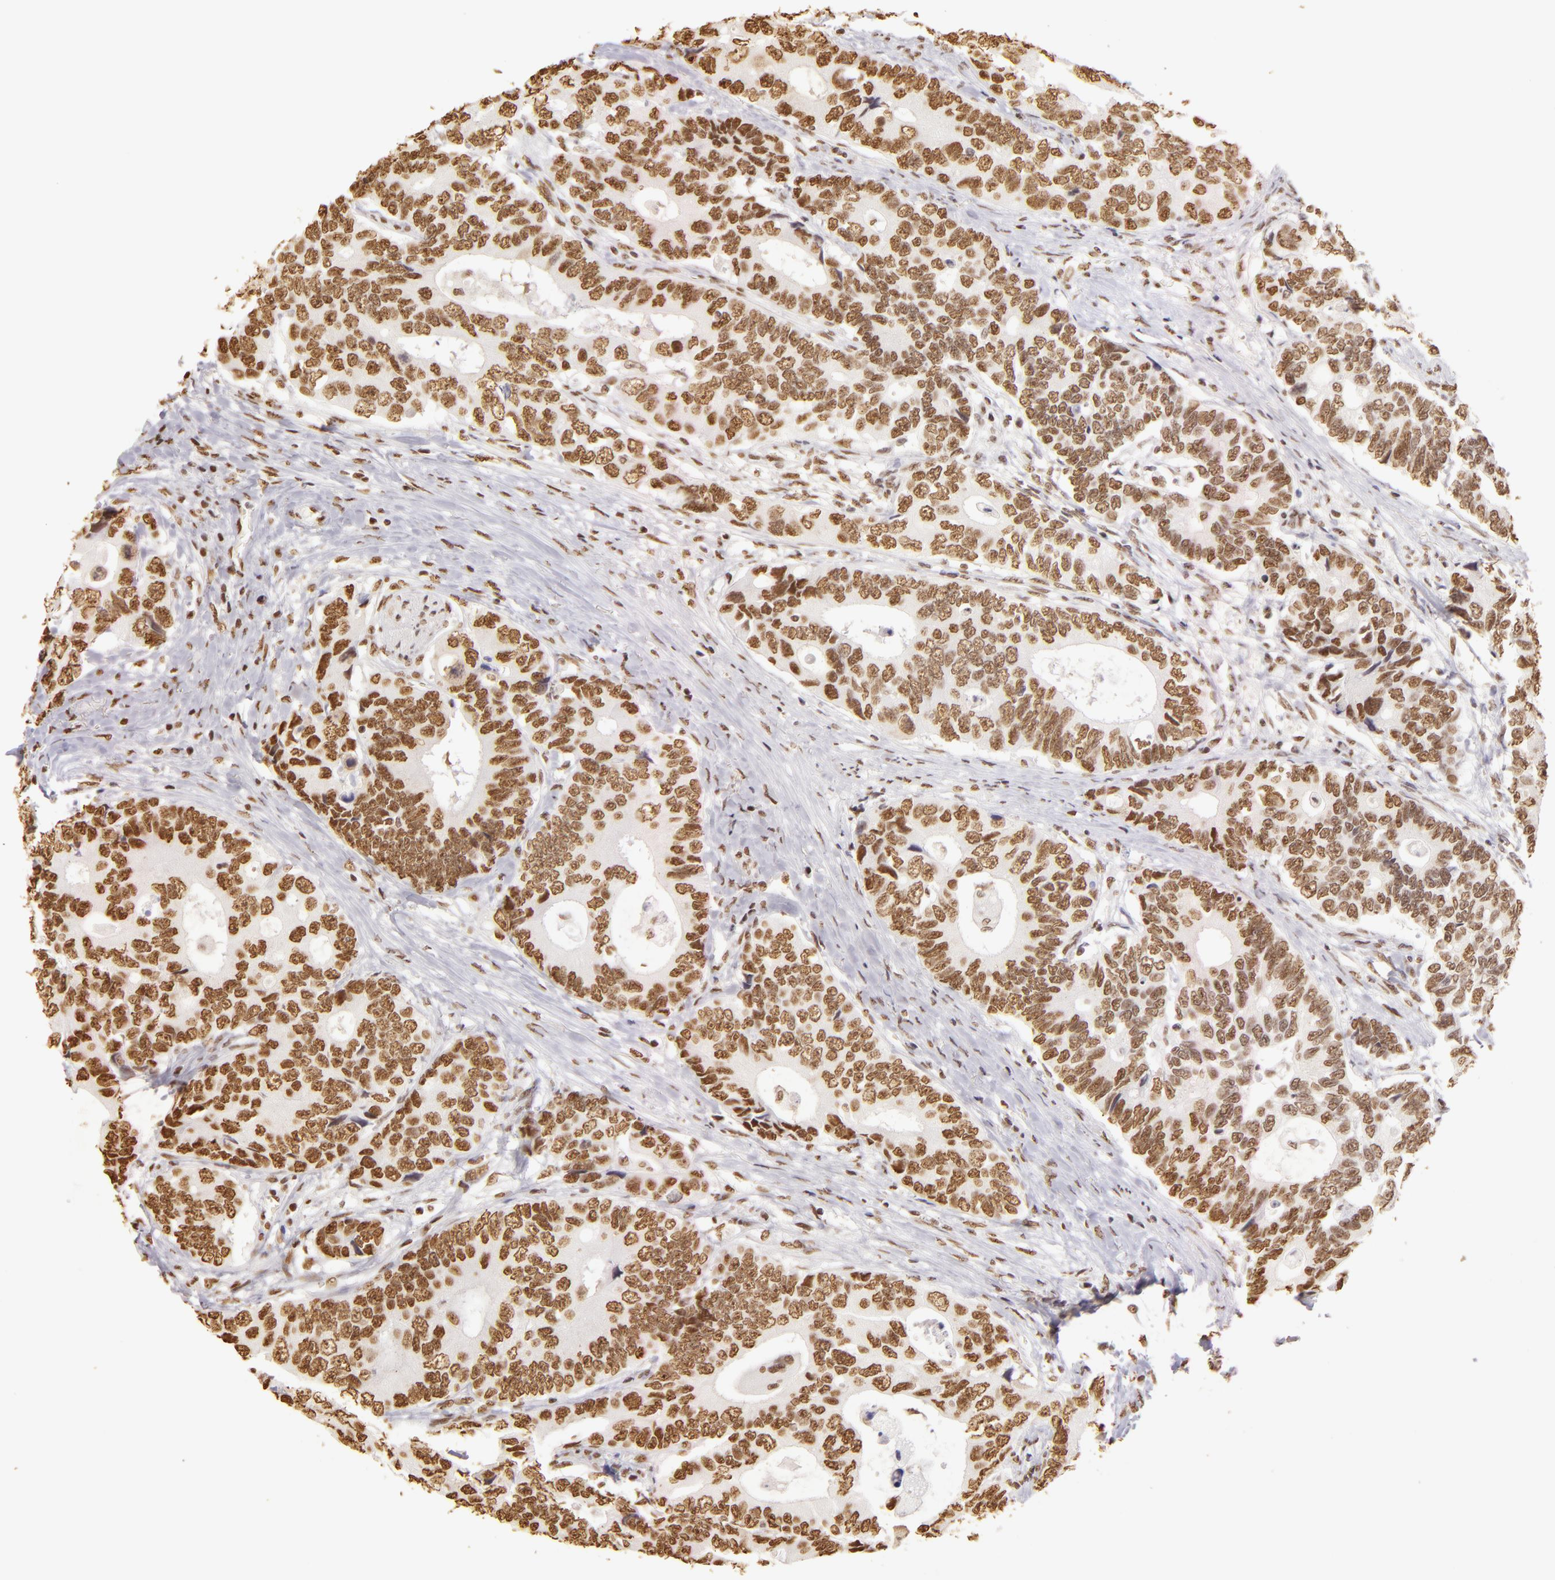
{"staining": {"intensity": "moderate", "quantity": ">75%", "location": "nuclear"}, "tissue": "colorectal cancer", "cell_type": "Tumor cells", "image_type": "cancer", "snomed": [{"axis": "morphology", "description": "Adenocarcinoma, NOS"}, {"axis": "topography", "description": "Rectum"}], "caption": "Tumor cells reveal moderate nuclear staining in about >75% of cells in colorectal cancer. (DAB (3,3'-diaminobenzidine) IHC, brown staining for protein, blue staining for nuclei).", "gene": "PAPOLA", "patient": {"sex": "female", "age": 67}}